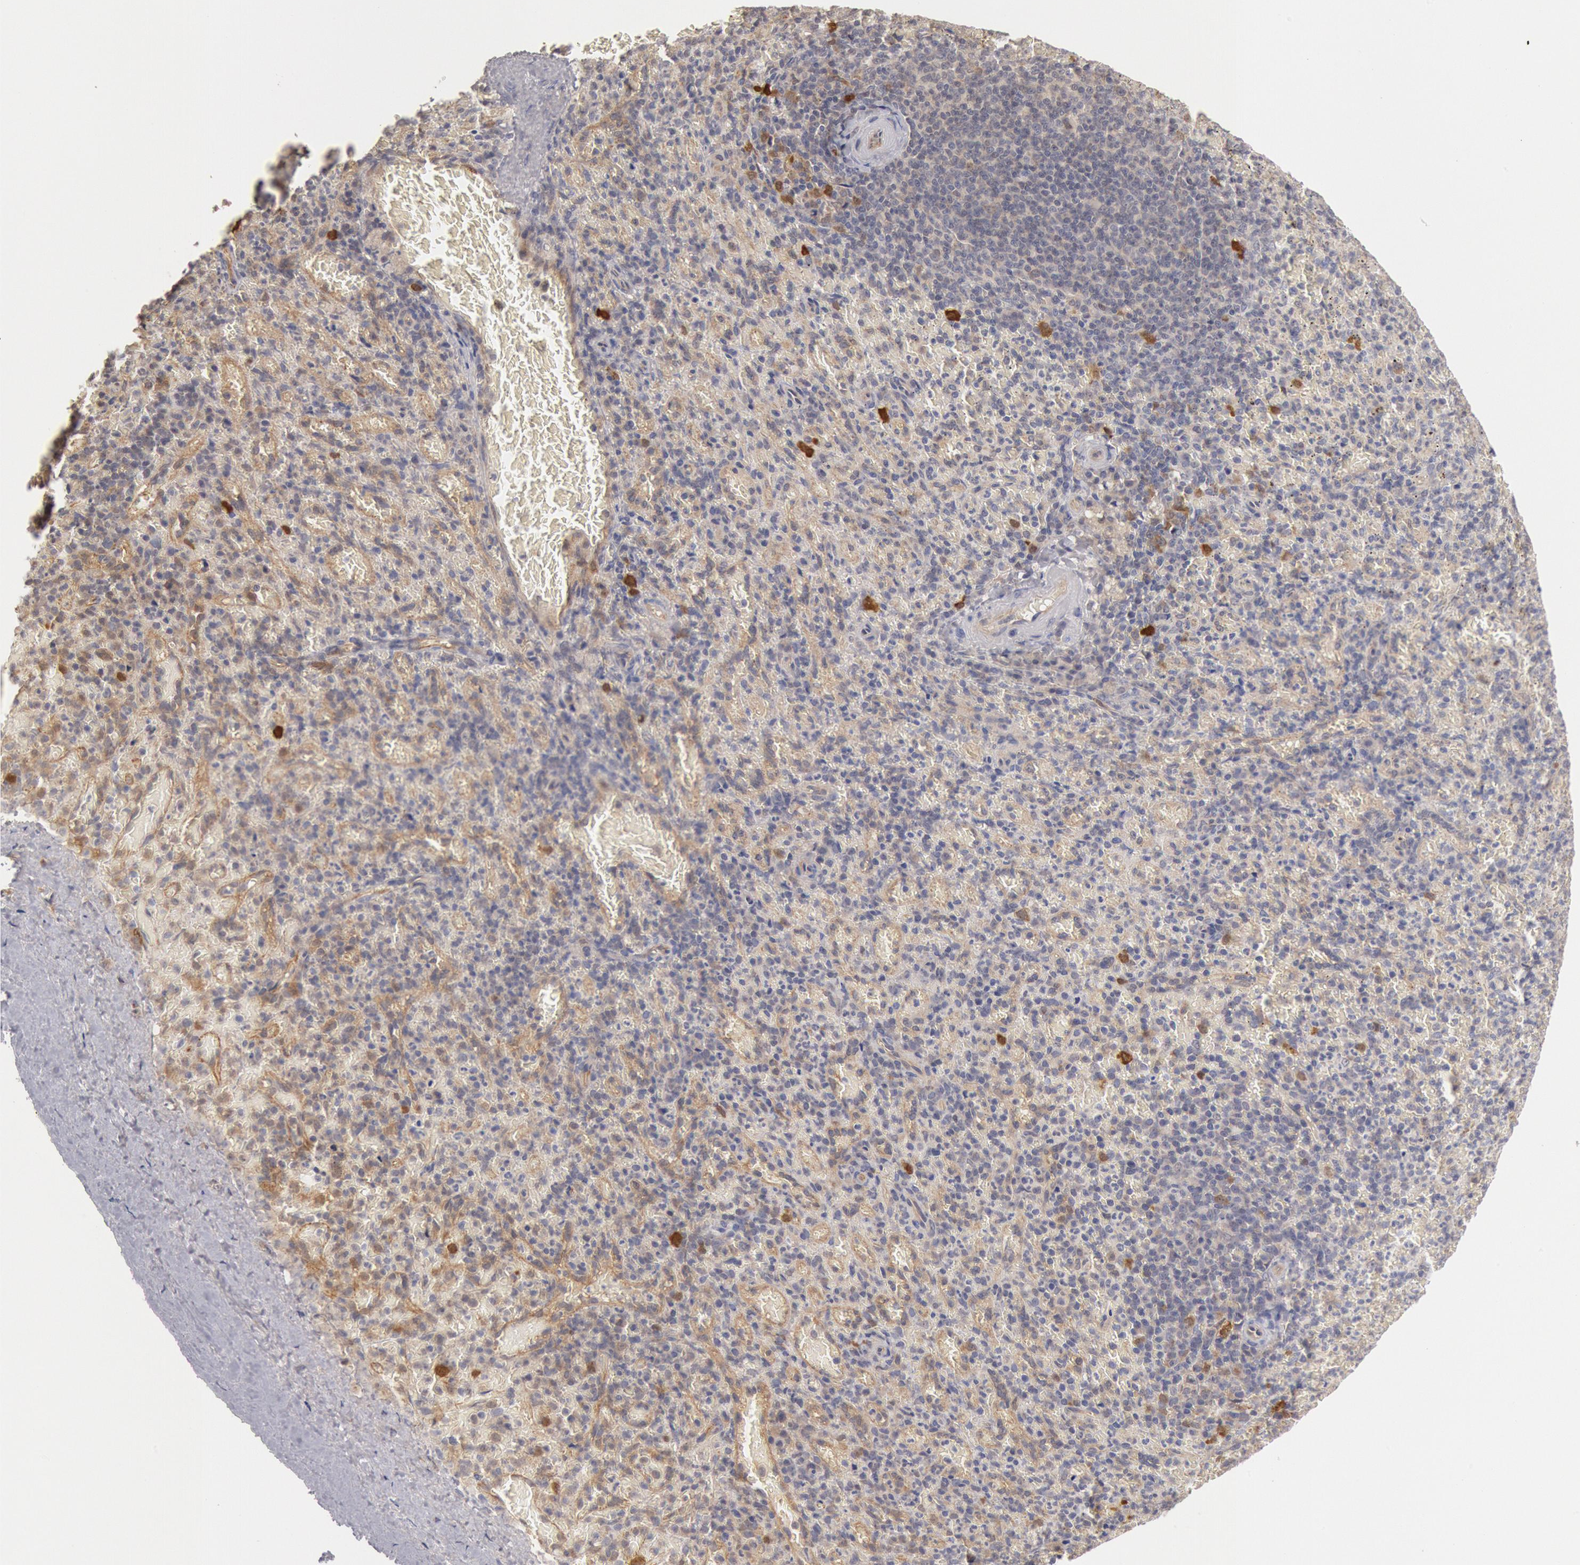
{"staining": {"intensity": "weak", "quantity": "<25%", "location": "cytoplasmic/membranous"}, "tissue": "spleen", "cell_type": "Cells in red pulp", "image_type": "normal", "snomed": [{"axis": "morphology", "description": "Normal tissue, NOS"}, {"axis": "topography", "description": "Spleen"}], "caption": "High magnification brightfield microscopy of unremarkable spleen stained with DAB (3,3'-diaminobenzidine) (brown) and counterstained with hematoxylin (blue): cells in red pulp show no significant staining. (Brightfield microscopy of DAB (3,3'-diaminobenzidine) immunohistochemistry (IHC) at high magnification).", "gene": "DNAJA1", "patient": {"sex": "female", "age": 50}}